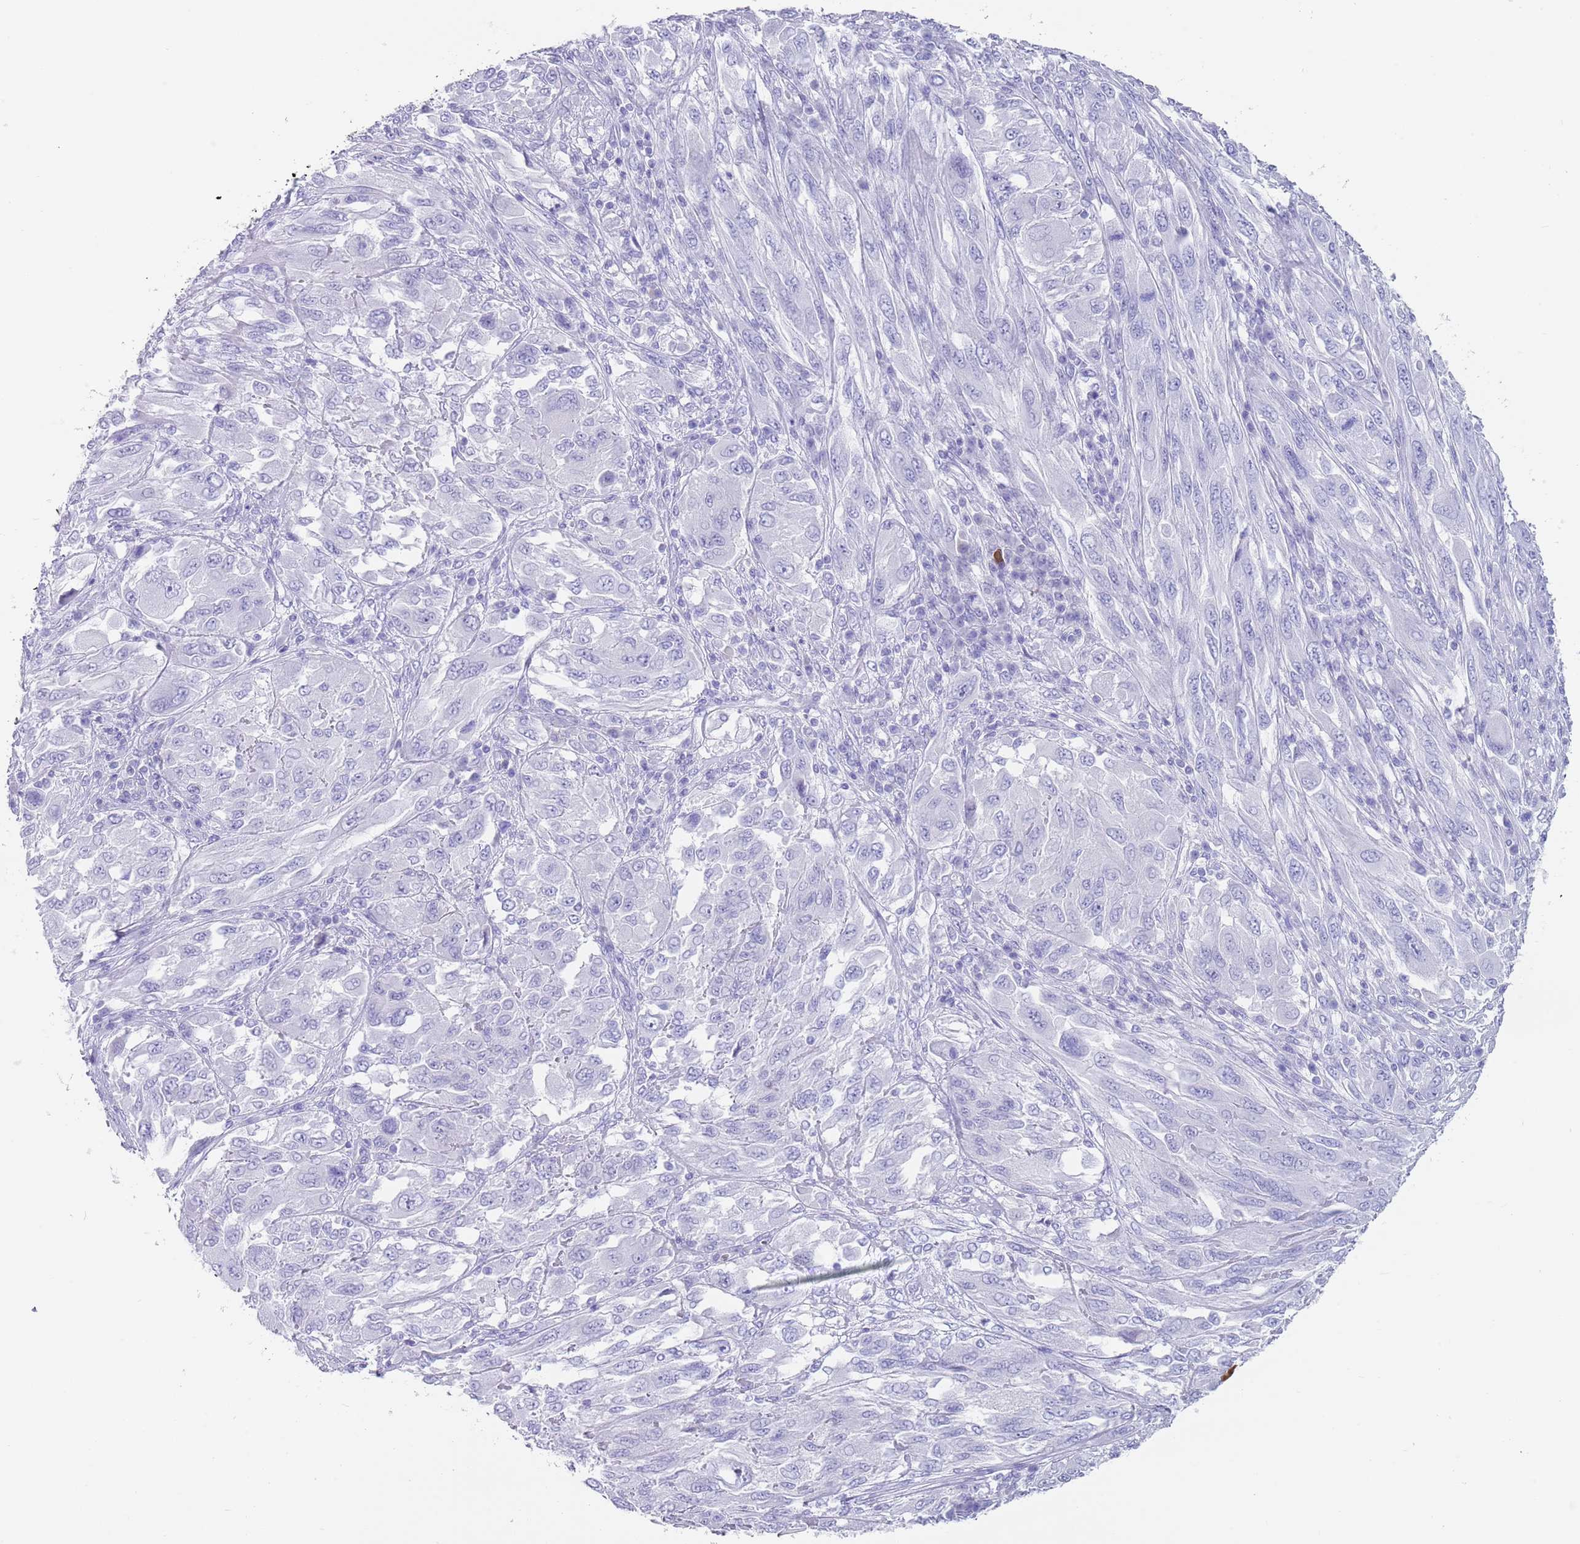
{"staining": {"intensity": "negative", "quantity": "none", "location": "none"}, "tissue": "melanoma", "cell_type": "Tumor cells", "image_type": "cancer", "snomed": [{"axis": "morphology", "description": "Malignant melanoma, NOS"}, {"axis": "topography", "description": "Skin"}], "caption": "Tumor cells show no significant protein staining in malignant melanoma. (DAB immunohistochemistry (IHC) visualized using brightfield microscopy, high magnification).", "gene": "CPXM2", "patient": {"sex": "female", "age": 91}}